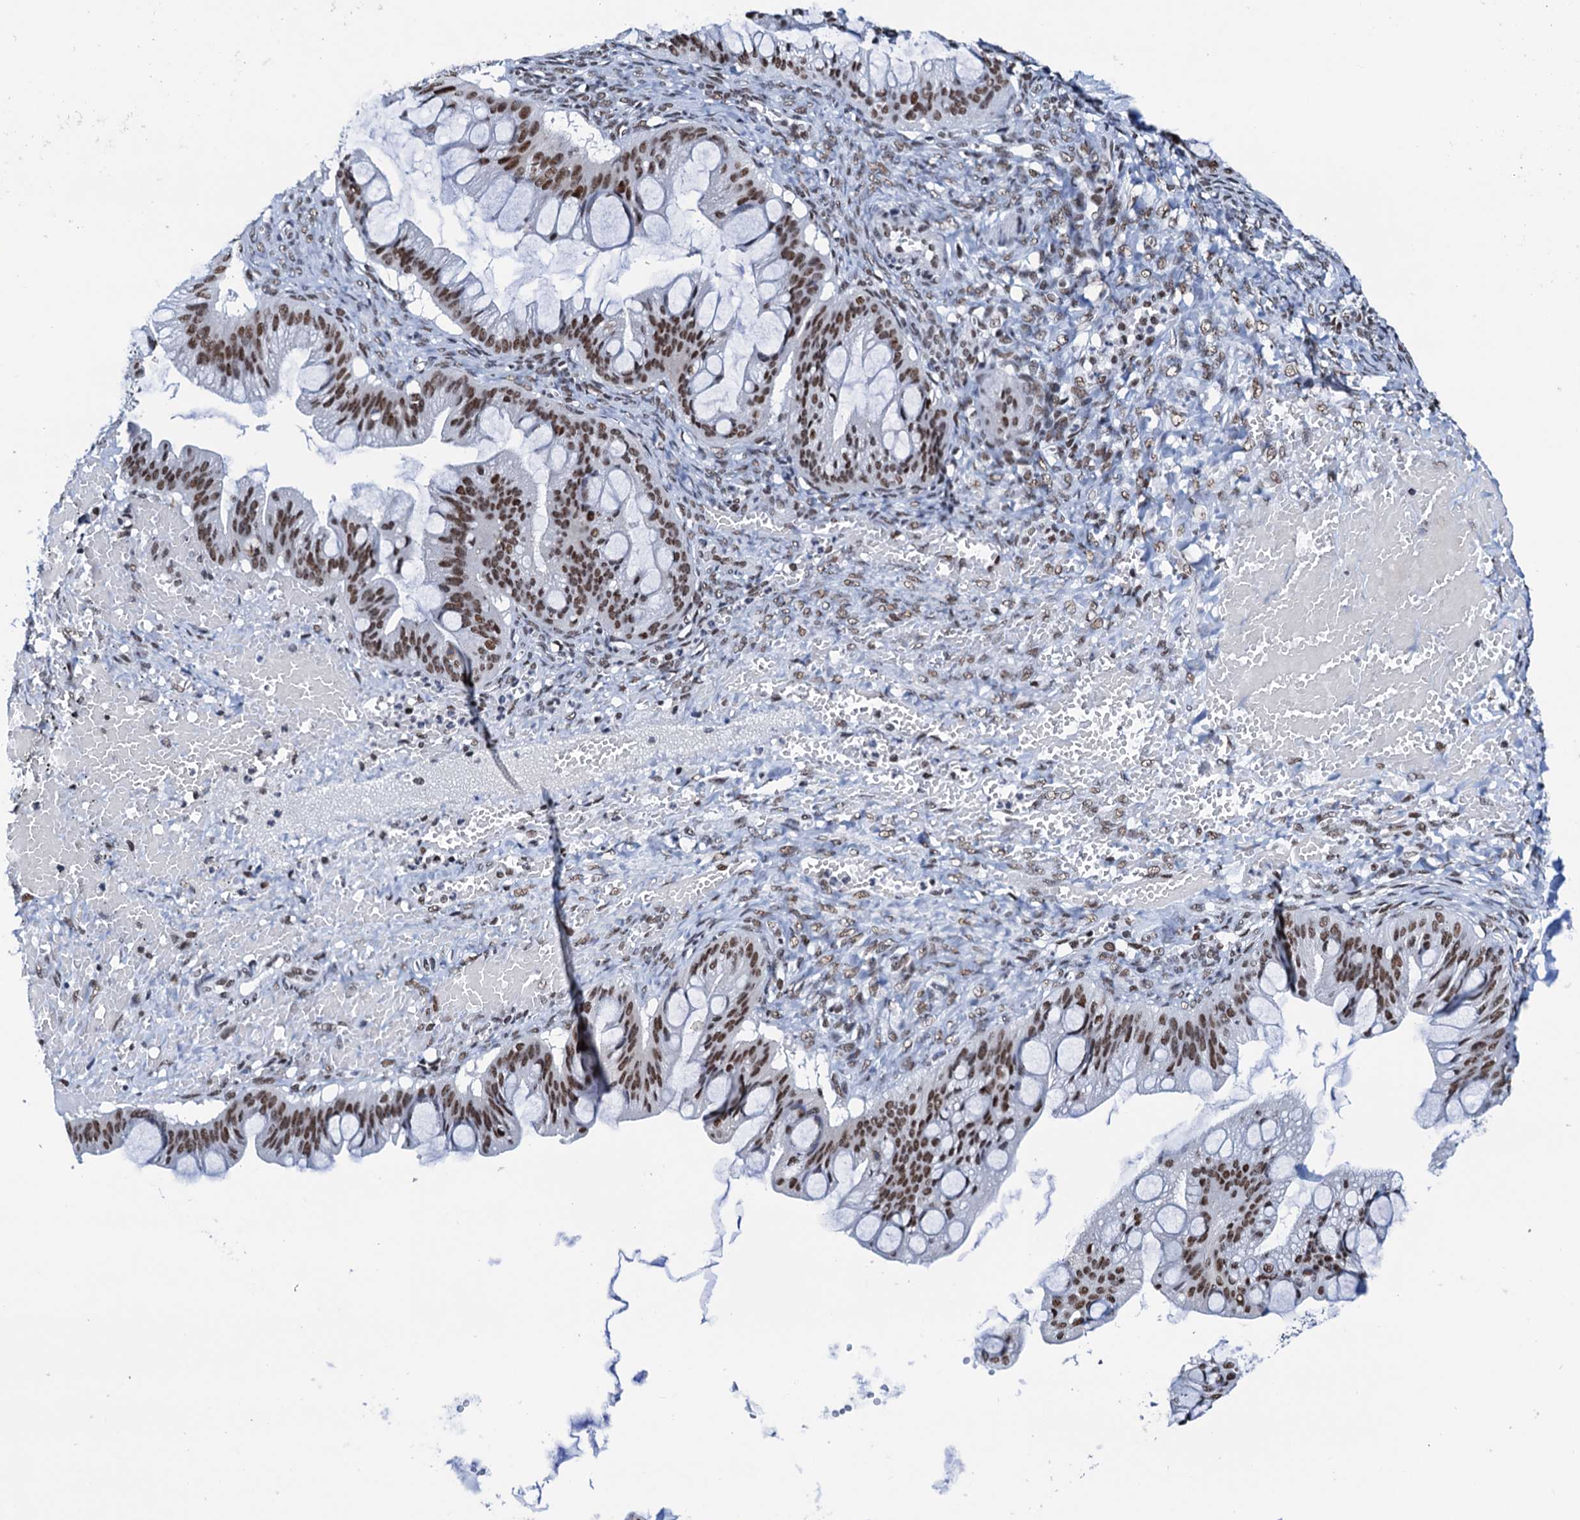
{"staining": {"intensity": "moderate", "quantity": ">75%", "location": "nuclear"}, "tissue": "ovarian cancer", "cell_type": "Tumor cells", "image_type": "cancer", "snomed": [{"axis": "morphology", "description": "Cystadenocarcinoma, mucinous, NOS"}, {"axis": "topography", "description": "Ovary"}], "caption": "This micrograph displays immunohistochemistry staining of ovarian cancer (mucinous cystadenocarcinoma), with medium moderate nuclear expression in about >75% of tumor cells.", "gene": "SLTM", "patient": {"sex": "female", "age": 73}}